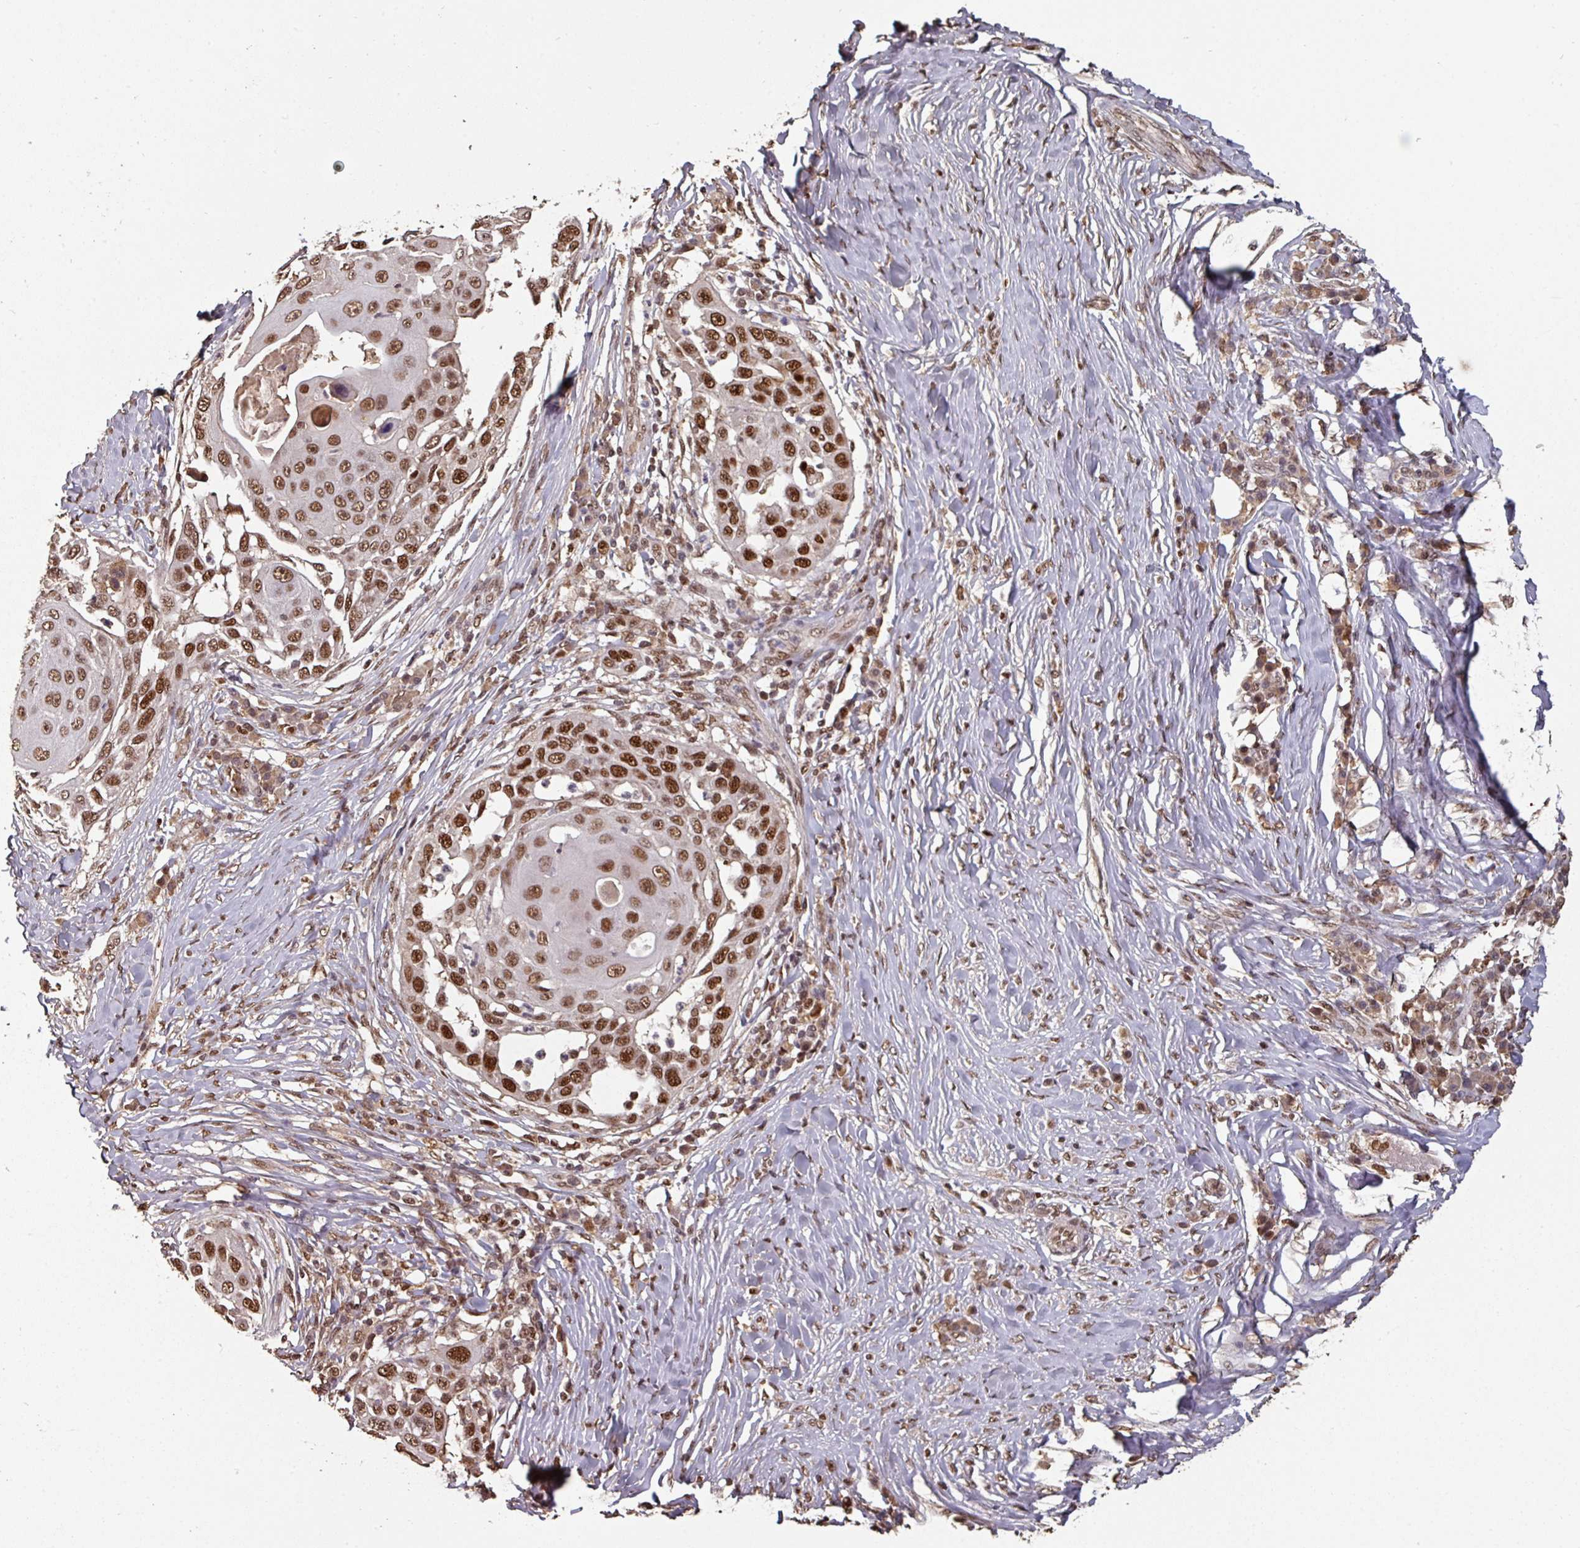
{"staining": {"intensity": "strong", "quantity": ">75%", "location": "nuclear"}, "tissue": "skin cancer", "cell_type": "Tumor cells", "image_type": "cancer", "snomed": [{"axis": "morphology", "description": "Squamous cell carcinoma, NOS"}, {"axis": "topography", "description": "Skin"}], "caption": "The image reveals staining of skin cancer (squamous cell carcinoma), revealing strong nuclear protein positivity (brown color) within tumor cells. (DAB (3,3'-diaminobenzidine) = brown stain, brightfield microscopy at high magnification).", "gene": "POLD1", "patient": {"sex": "female", "age": 44}}